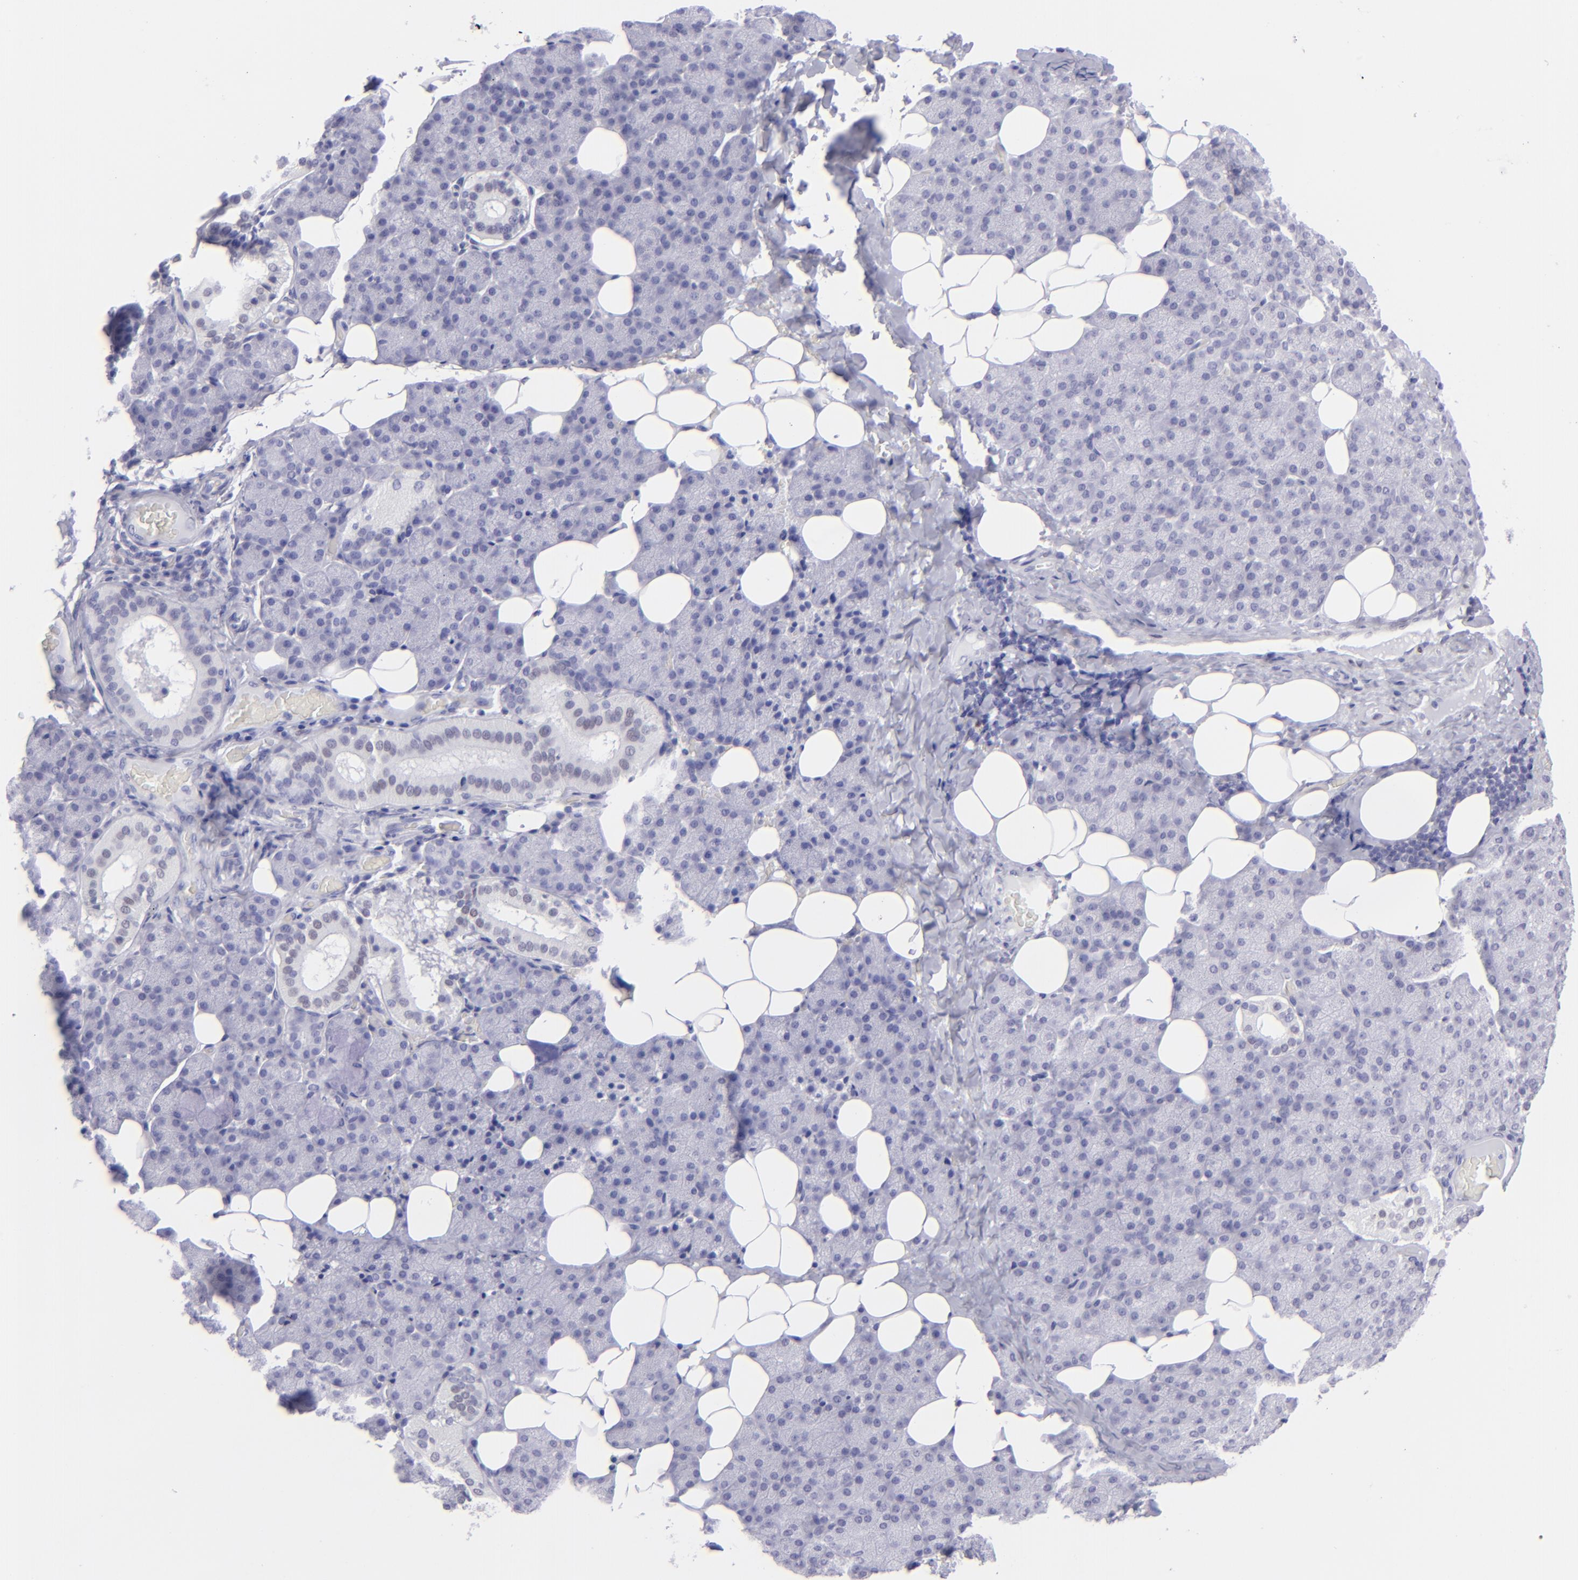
{"staining": {"intensity": "negative", "quantity": "none", "location": "none"}, "tissue": "salivary gland", "cell_type": "Glandular cells", "image_type": "normal", "snomed": [{"axis": "morphology", "description": "Normal tissue, NOS"}, {"axis": "topography", "description": "Lymph node"}, {"axis": "topography", "description": "Salivary gland"}], "caption": "DAB (3,3'-diaminobenzidine) immunohistochemical staining of unremarkable human salivary gland displays no significant positivity in glandular cells. The staining was performed using DAB to visualize the protein expression in brown, while the nuclei were stained in blue with hematoxylin (Magnification: 20x).", "gene": "MITF", "patient": {"sex": "male", "age": 8}}